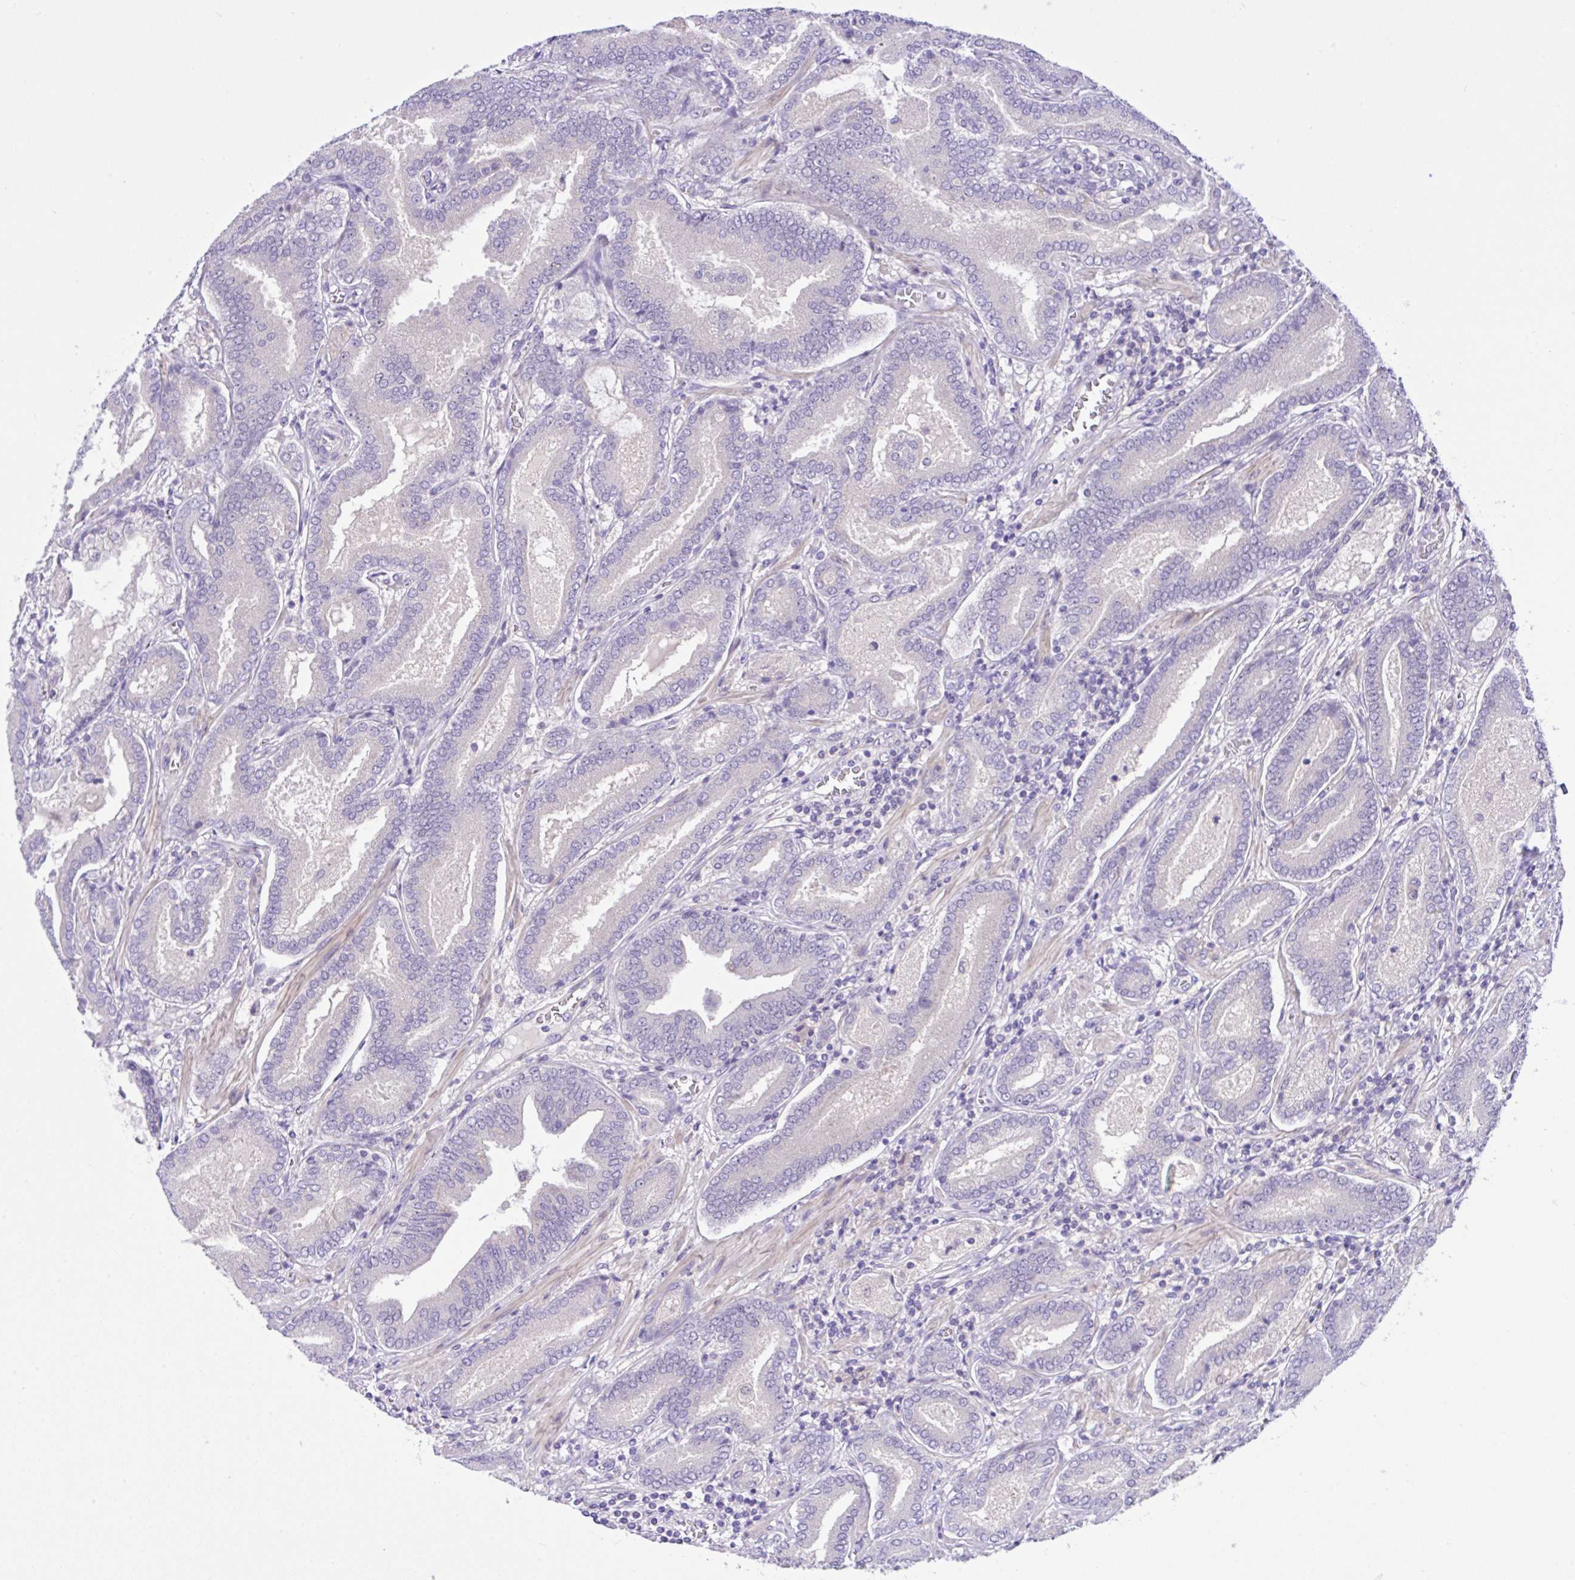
{"staining": {"intensity": "negative", "quantity": "none", "location": "none"}, "tissue": "prostate cancer", "cell_type": "Tumor cells", "image_type": "cancer", "snomed": [{"axis": "morphology", "description": "Adenocarcinoma, High grade"}, {"axis": "topography", "description": "Prostate"}], "caption": "An immunohistochemistry (IHC) image of prostate cancer is shown. There is no staining in tumor cells of prostate cancer.", "gene": "ANO4", "patient": {"sex": "male", "age": 62}}